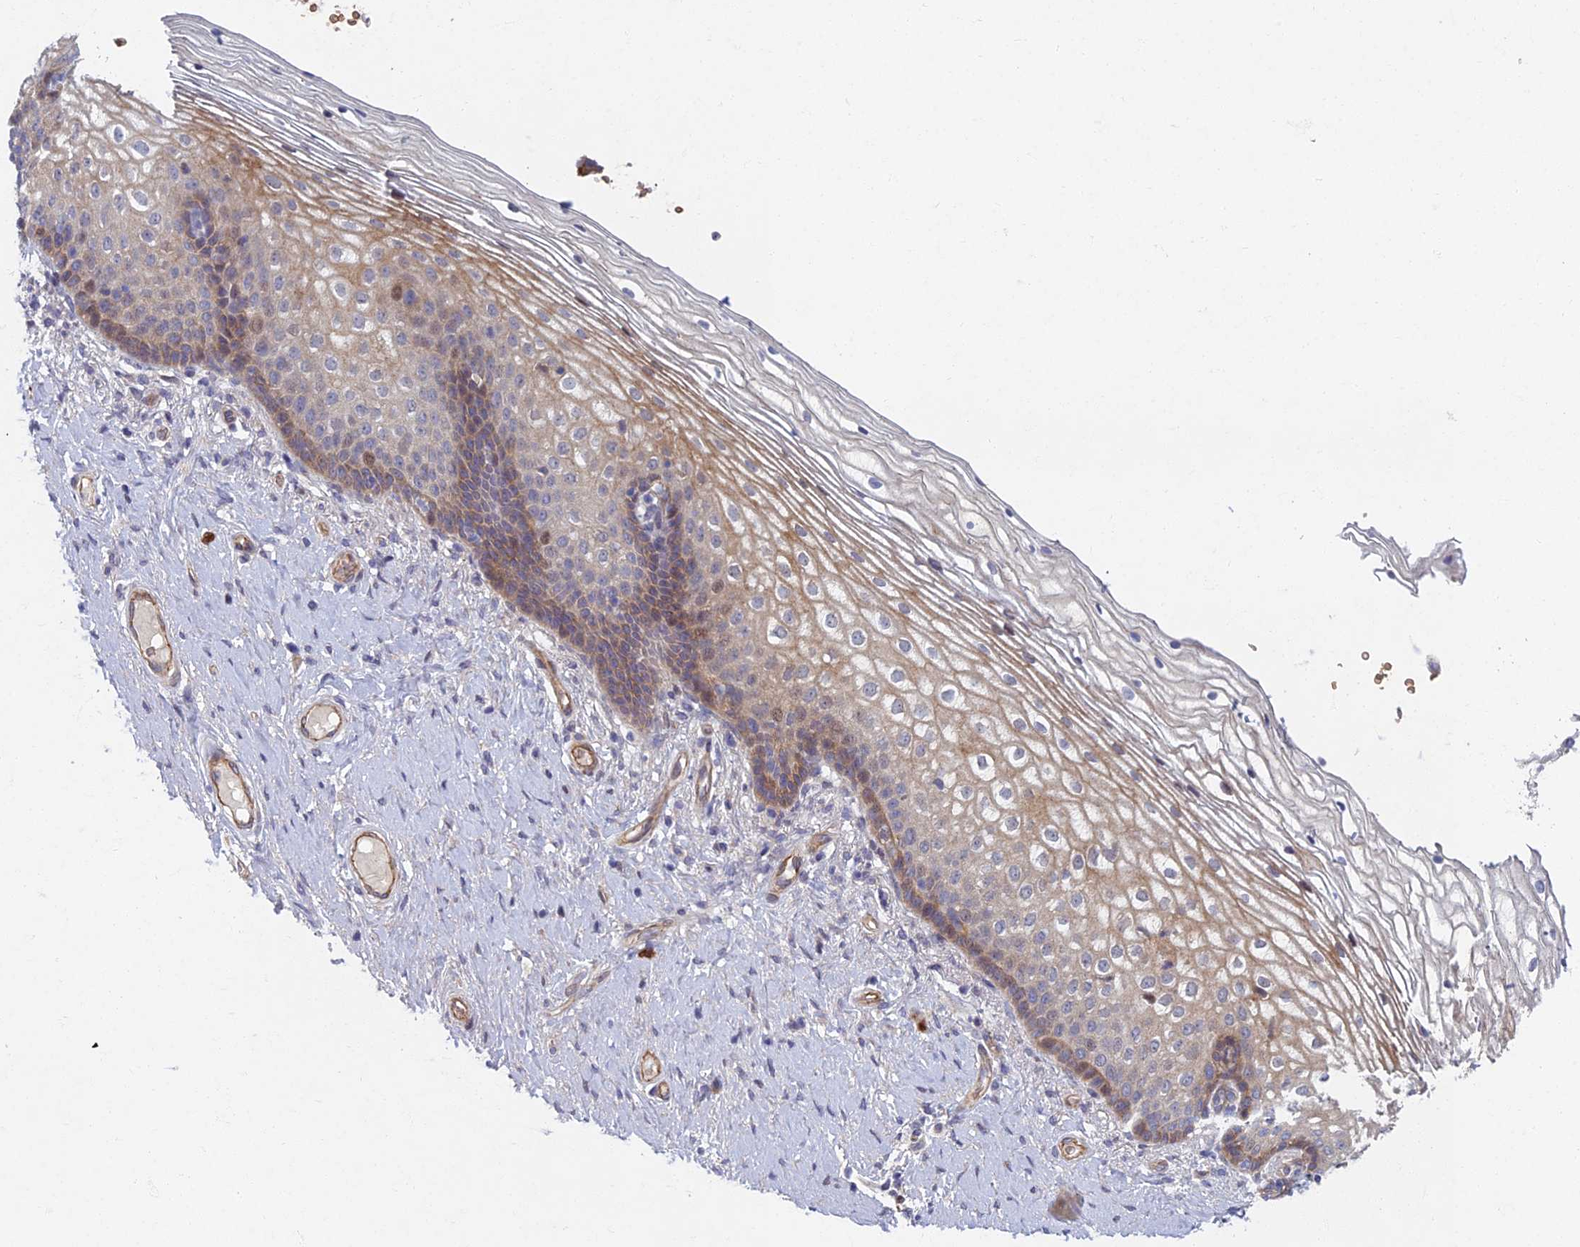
{"staining": {"intensity": "moderate", "quantity": "<25%", "location": "cytoplasmic/membranous"}, "tissue": "vagina", "cell_type": "Squamous epithelial cells", "image_type": "normal", "snomed": [{"axis": "morphology", "description": "Normal tissue, NOS"}, {"axis": "topography", "description": "Vagina"}], "caption": "Vagina stained with immunohistochemistry (IHC) shows moderate cytoplasmic/membranous expression in approximately <25% of squamous epithelial cells. (DAB IHC with brightfield microscopy, high magnification).", "gene": "RHBDL2", "patient": {"sex": "female", "age": 60}}